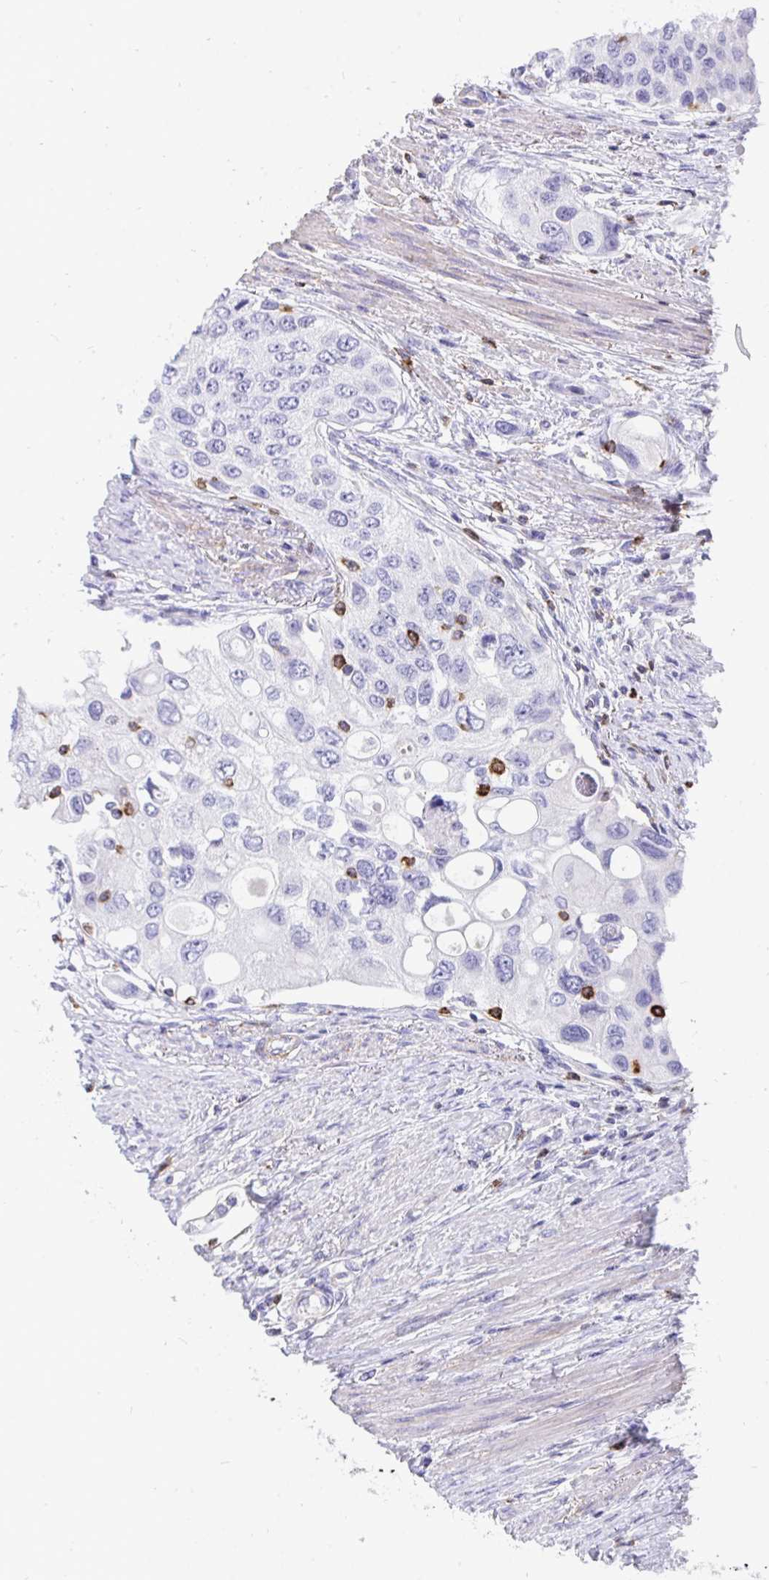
{"staining": {"intensity": "negative", "quantity": "none", "location": "none"}, "tissue": "urothelial cancer", "cell_type": "Tumor cells", "image_type": "cancer", "snomed": [{"axis": "morphology", "description": "Urothelial carcinoma, High grade"}, {"axis": "topography", "description": "Urinary bladder"}], "caption": "Protein analysis of urothelial cancer displays no significant positivity in tumor cells. Brightfield microscopy of immunohistochemistry (IHC) stained with DAB (brown) and hematoxylin (blue), captured at high magnification.", "gene": "CD7", "patient": {"sex": "female", "age": 56}}